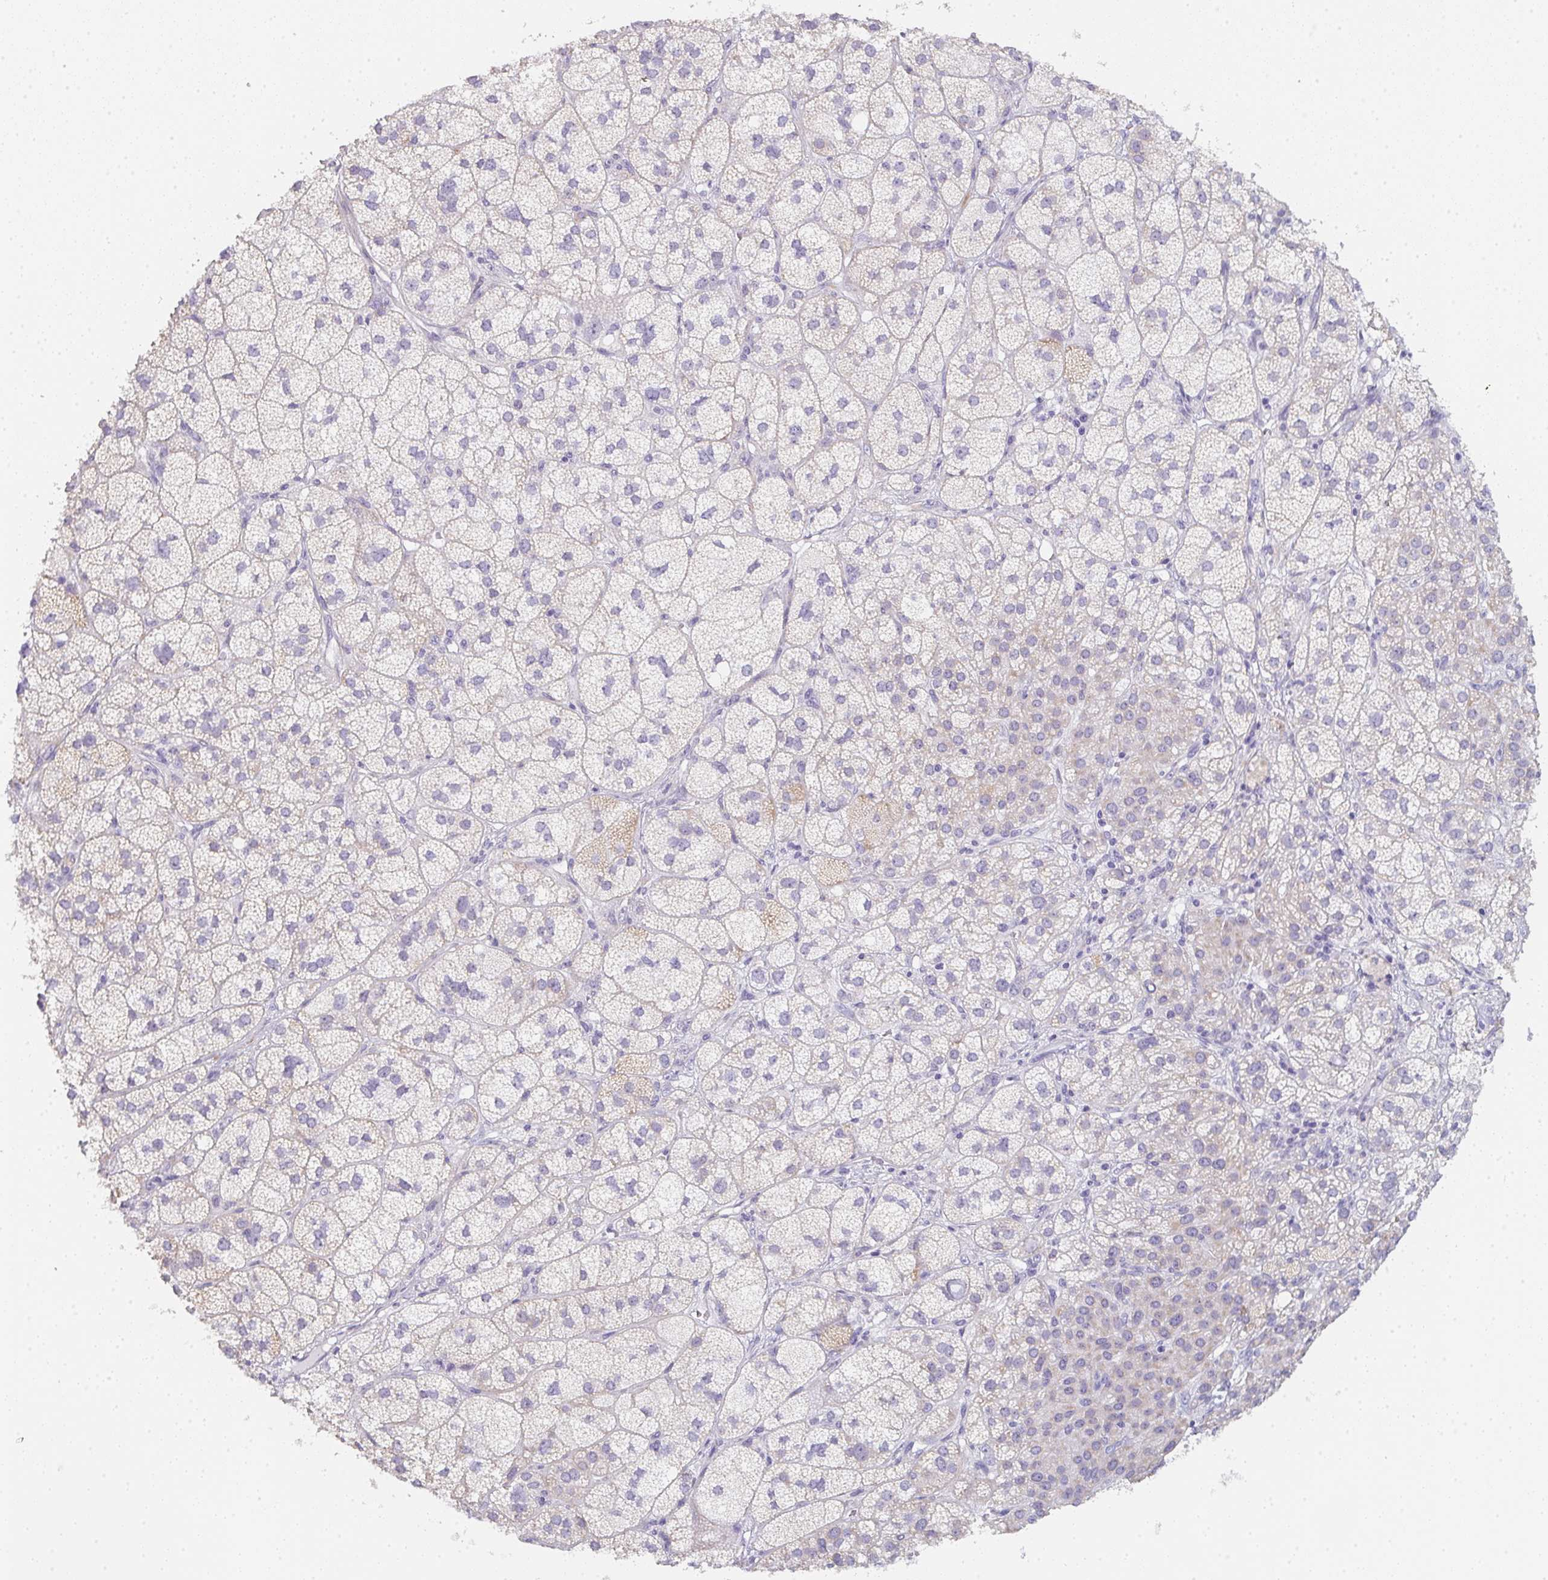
{"staining": {"intensity": "moderate", "quantity": "25%-75%", "location": "cytoplasmic/membranous"}, "tissue": "adrenal gland", "cell_type": "Glandular cells", "image_type": "normal", "snomed": [{"axis": "morphology", "description": "Normal tissue, NOS"}, {"axis": "topography", "description": "Adrenal gland"}], "caption": "Protein expression analysis of unremarkable adrenal gland reveals moderate cytoplasmic/membranous positivity in about 25%-75% of glandular cells.", "gene": "CACNA1S", "patient": {"sex": "female", "age": 60}}